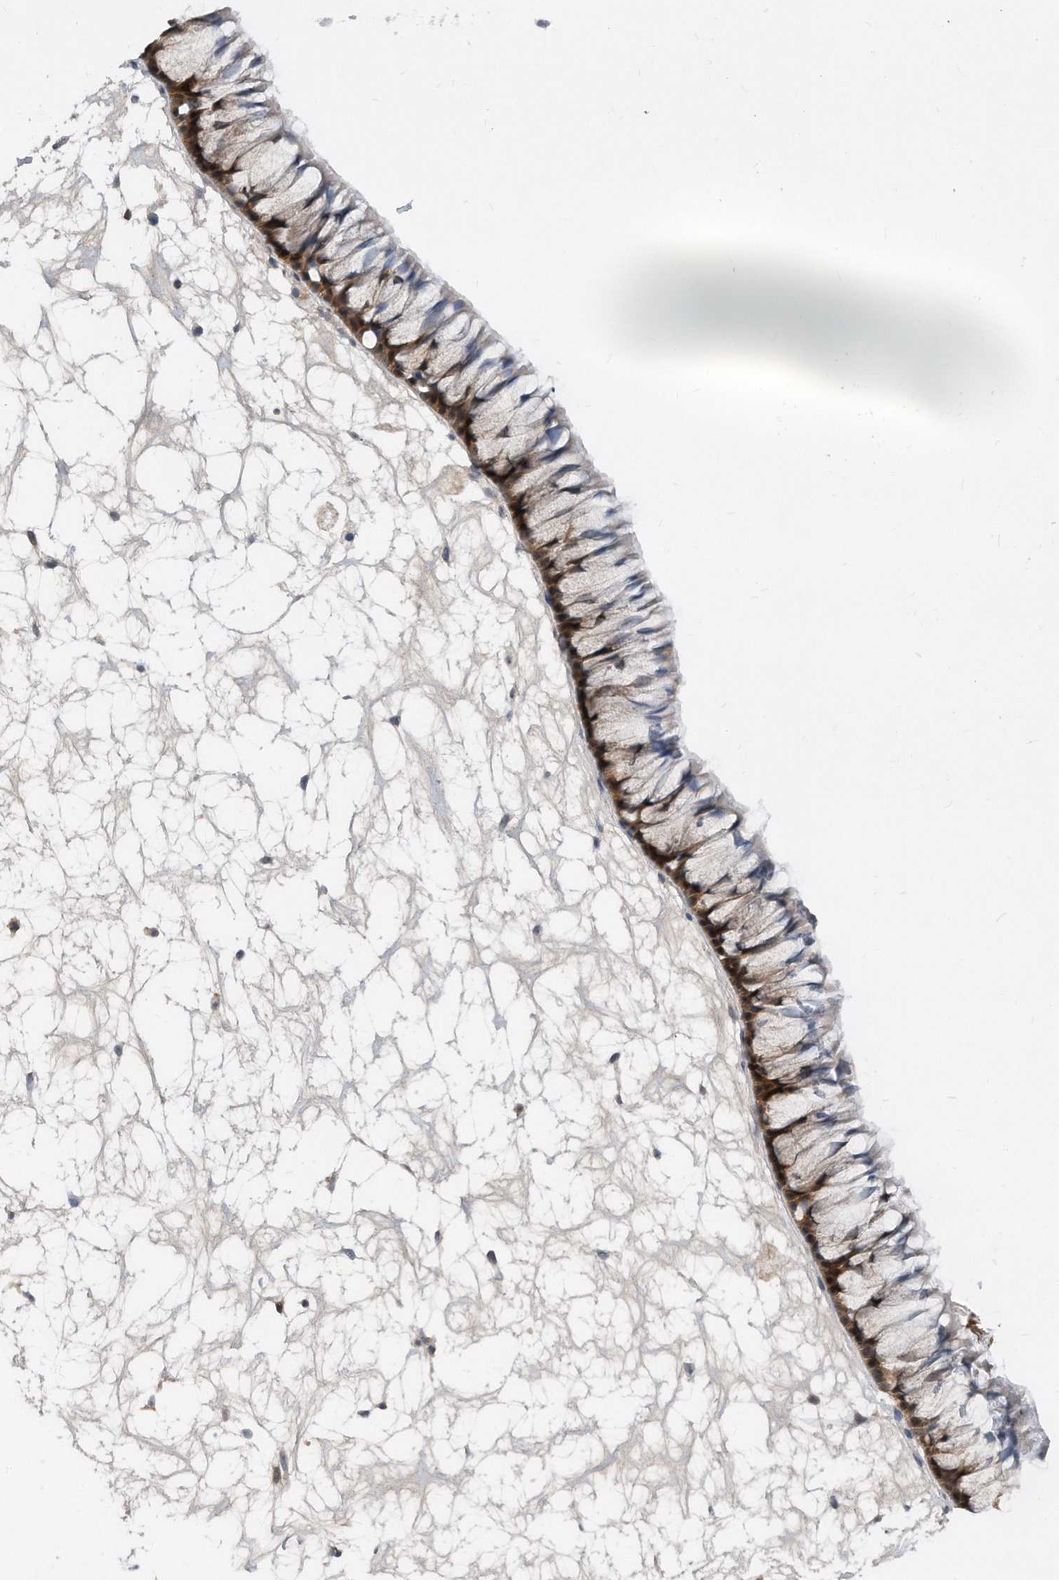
{"staining": {"intensity": "moderate", "quantity": "25%-75%", "location": "cytoplasmic/membranous"}, "tissue": "nasopharynx", "cell_type": "Respiratory epithelial cells", "image_type": "normal", "snomed": [{"axis": "morphology", "description": "Normal tissue, NOS"}, {"axis": "topography", "description": "Nasopharynx"}], "caption": "This is a micrograph of IHC staining of unremarkable nasopharynx, which shows moderate expression in the cytoplasmic/membranous of respiratory epithelial cells.", "gene": "MAP2K6", "patient": {"sex": "male", "age": 64}}